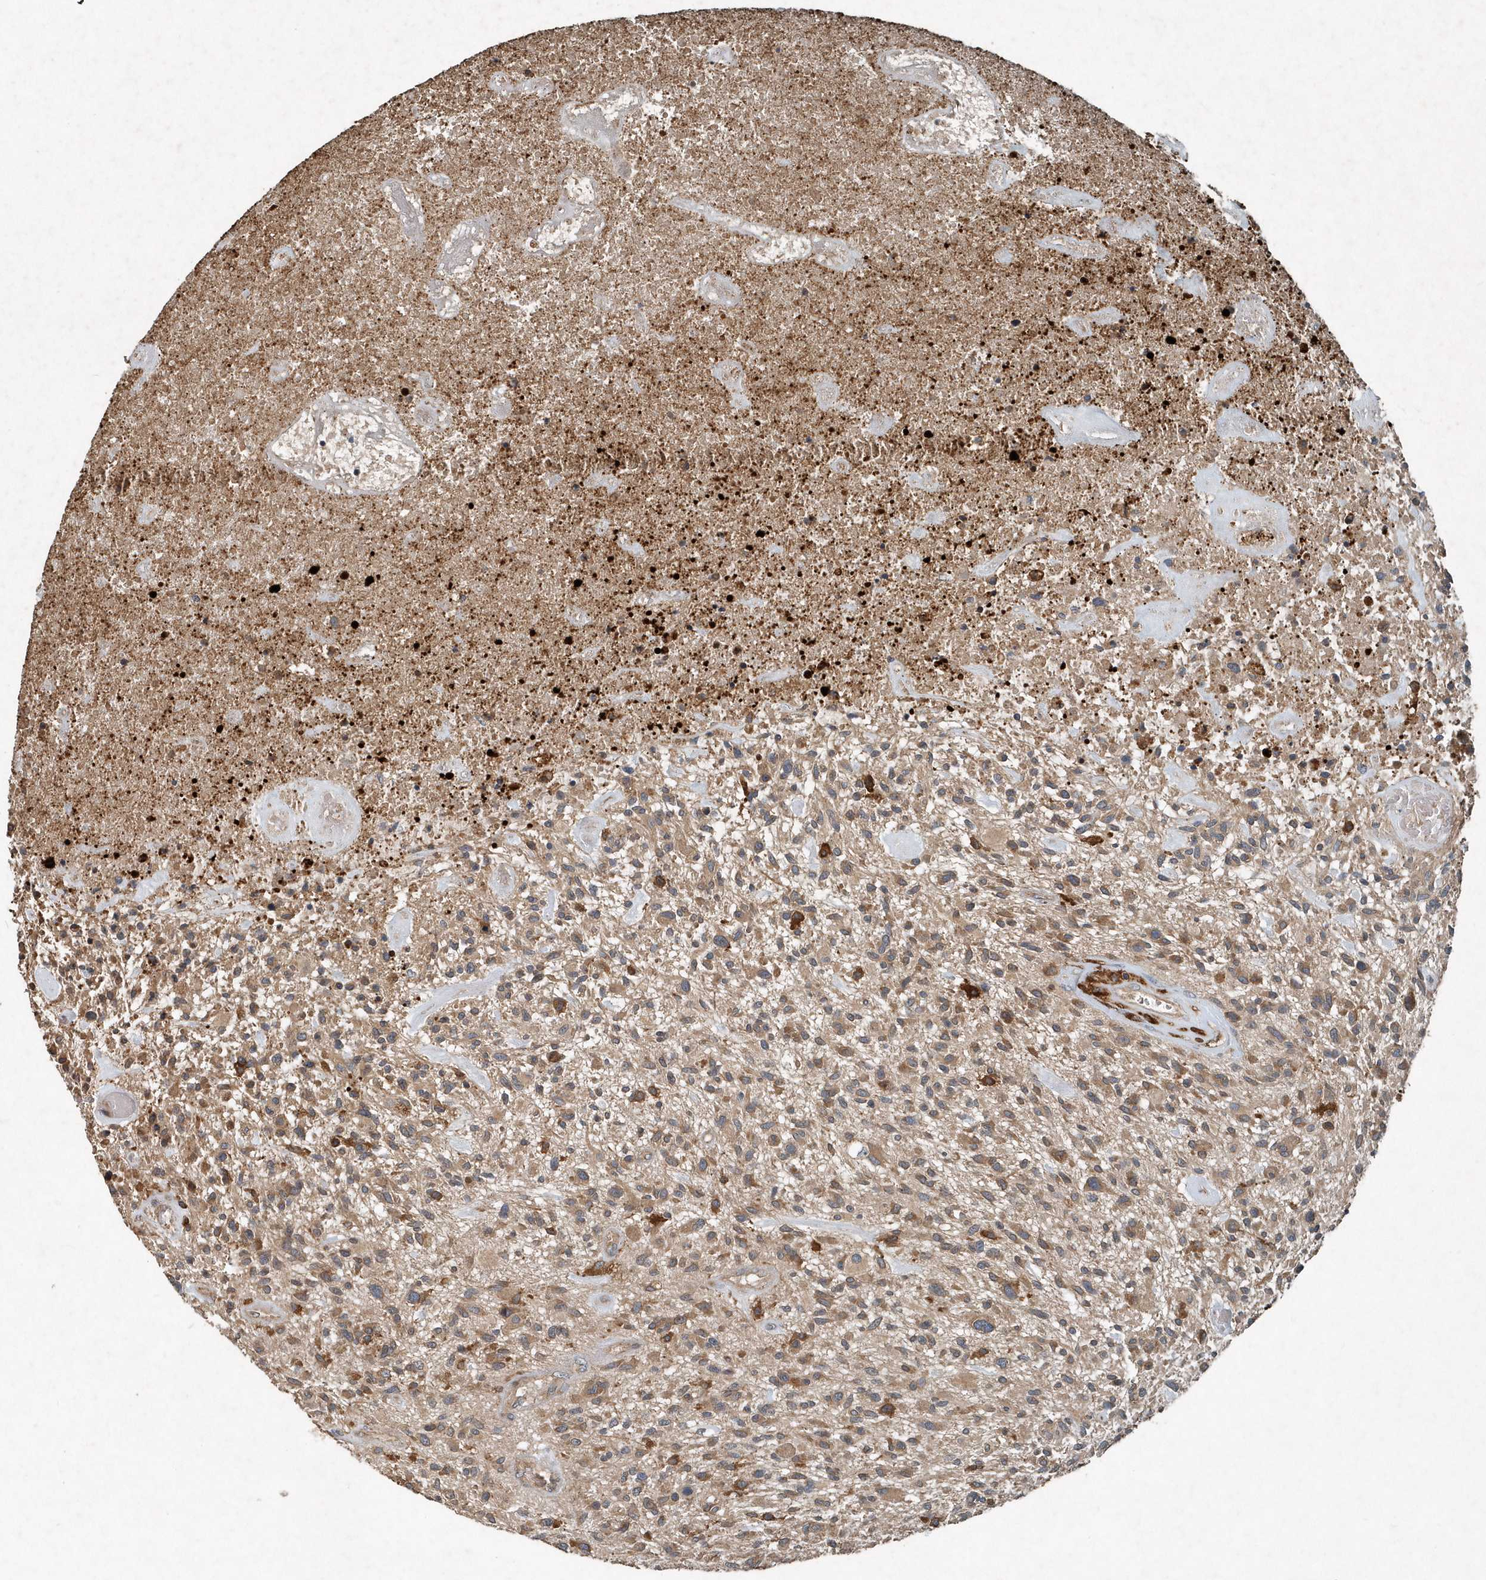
{"staining": {"intensity": "moderate", "quantity": ">75%", "location": "cytoplasmic/membranous"}, "tissue": "glioma", "cell_type": "Tumor cells", "image_type": "cancer", "snomed": [{"axis": "morphology", "description": "Glioma, malignant, High grade"}, {"axis": "topography", "description": "Brain"}], "caption": "A brown stain shows moderate cytoplasmic/membranous positivity of a protein in human glioma tumor cells.", "gene": "SCFD2", "patient": {"sex": "male", "age": 47}}